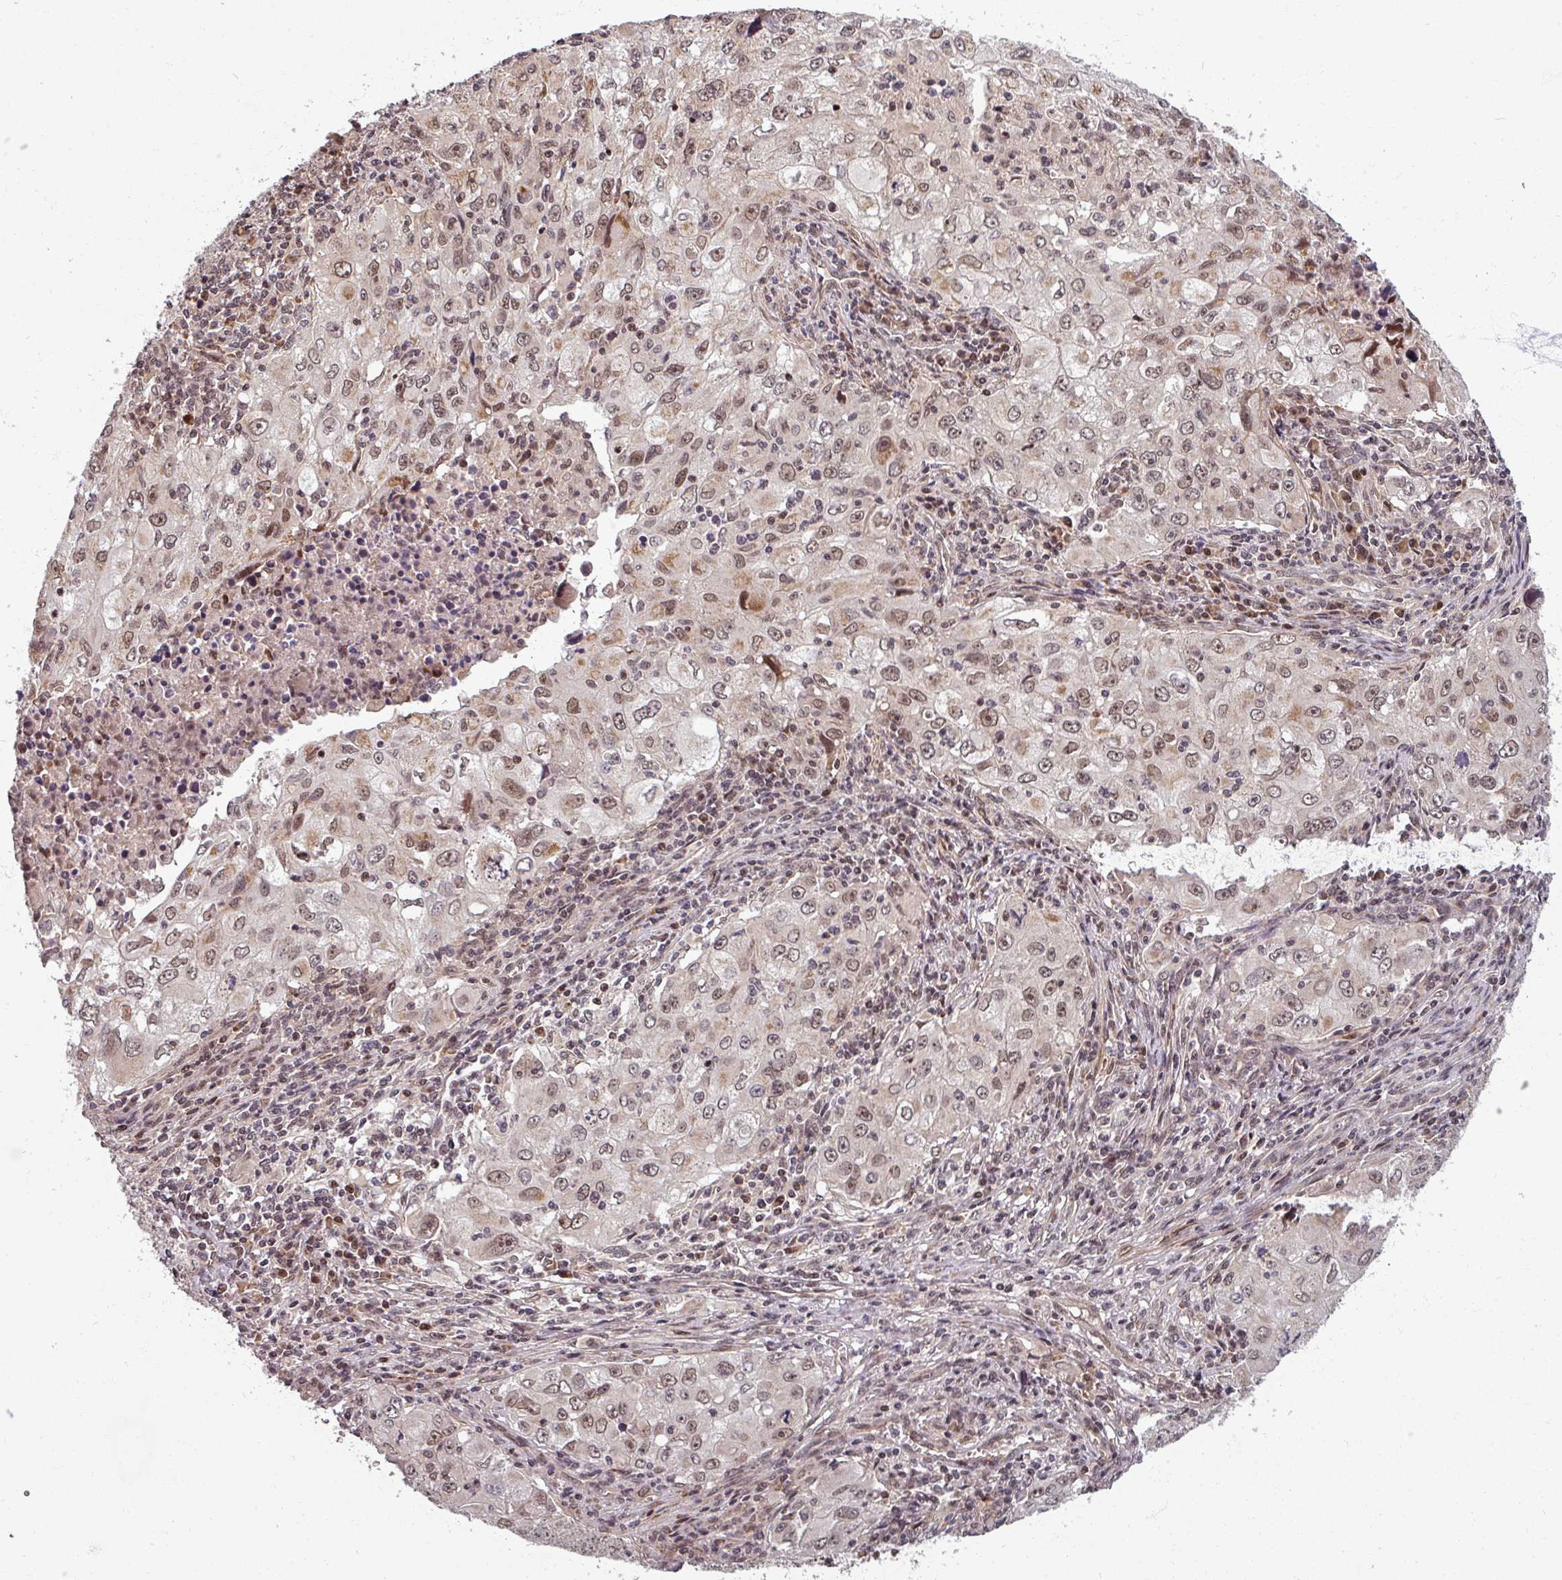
{"staining": {"intensity": "moderate", "quantity": ">75%", "location": "nuclear"}, "tissue": "lung cancer", "cell_type": "Tumor cells", "image_type": "cancer", "snomed": [{"axis": "morphology", "description": "Adenocarcinoma, NOS"}, {"axis": "morphology", "description": "Adenocarcinoma, metastatic, NOS"}, {"axis": "topography", "description": "Lymph node"}, {"axis": "topography", "description": "Lung"}], "caption": "IHC micrograph of lung cancer stained for a protein (brown), which shows medium levels of moderate nuclear positivity in approximately >75% of tumor cells.", "gene": "SWI5", "patient": {"sex": "female", "age": 42}}